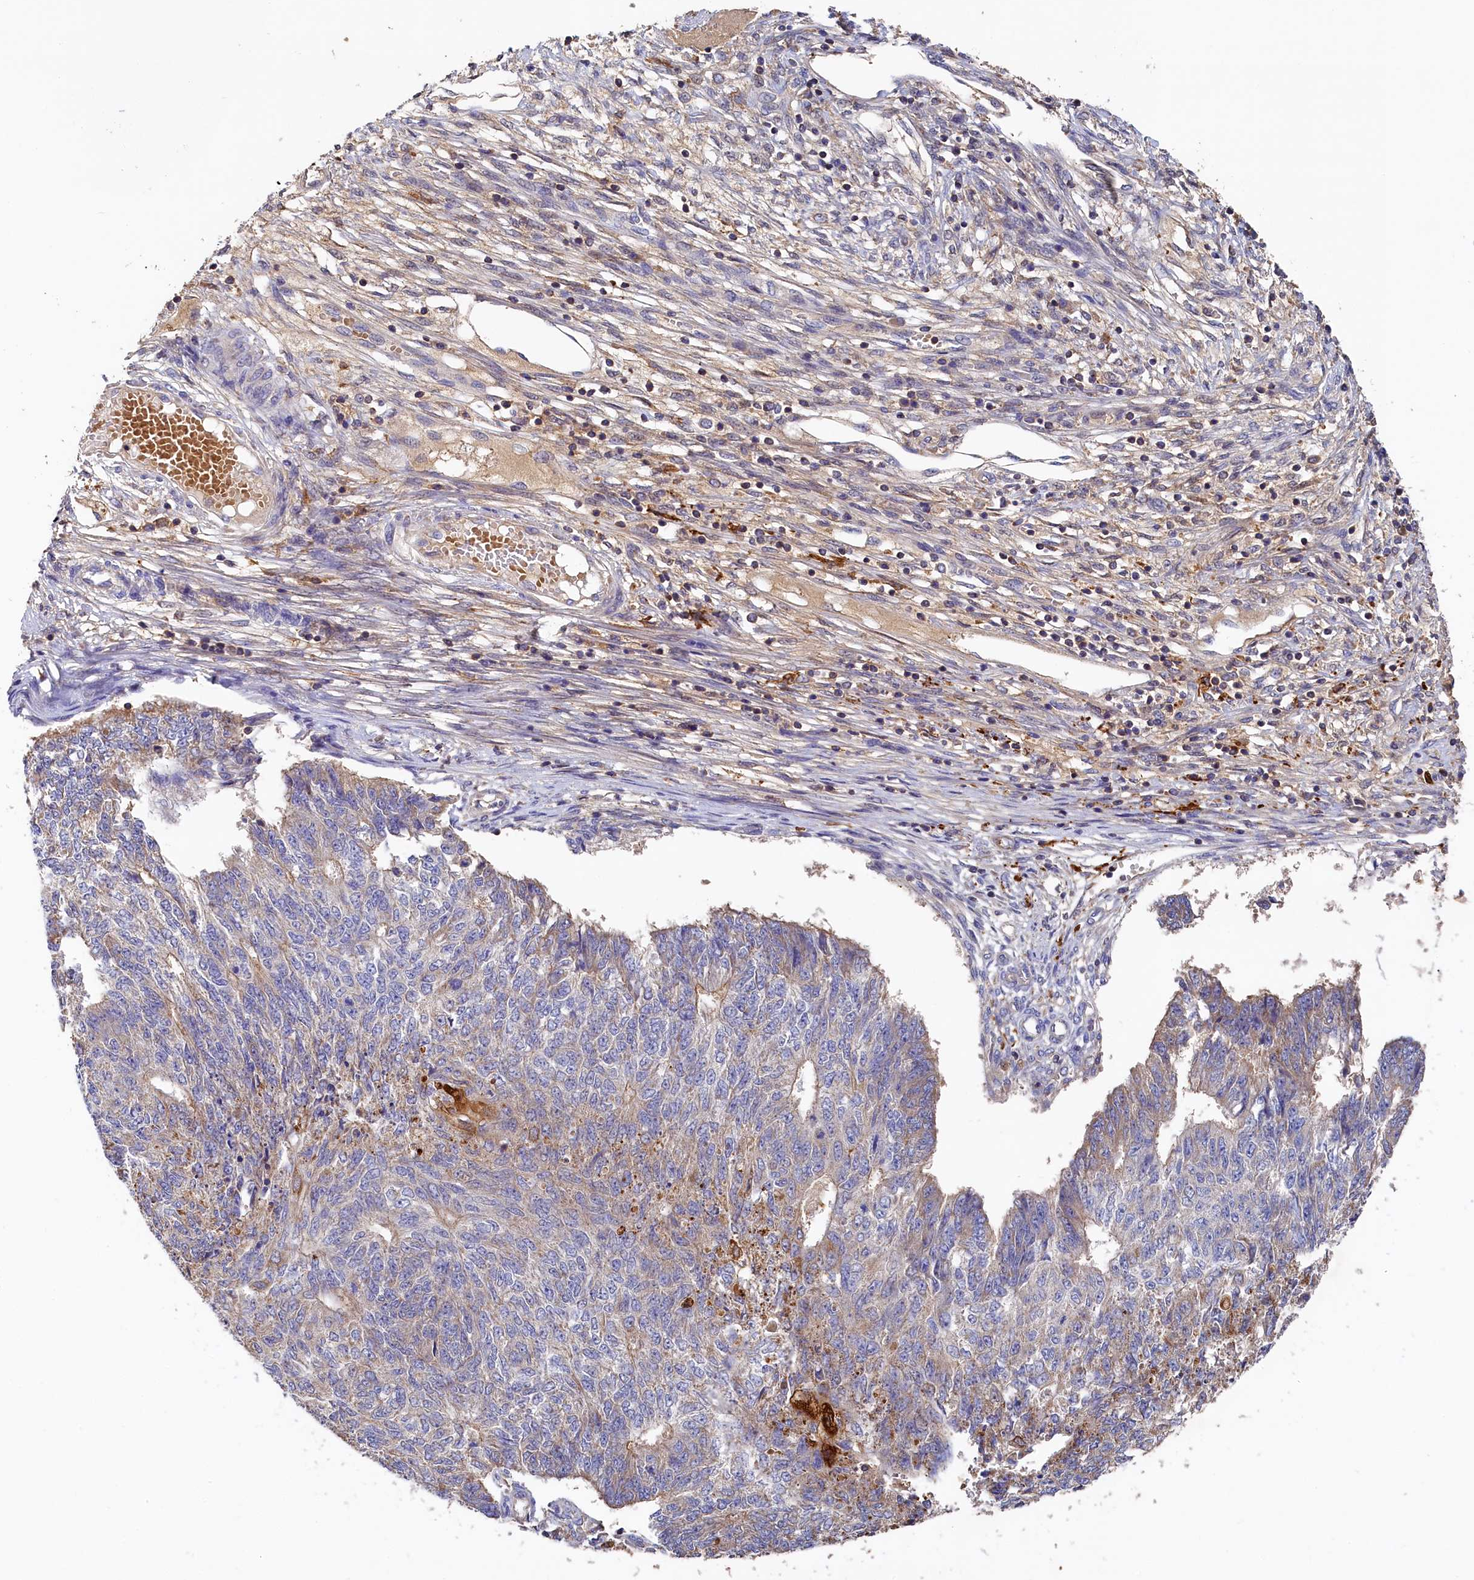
{"staining": {"intensity": "negative", "quantity": "none", "location": "none"}, "tissue": "endometrial cancer", "cell_type": "Tumor cells", "image_type": "cancer", "snomed": [{"axis": "morphology", "description": "Adenocarcinoma, NOS"}, {"axis": "topography", "description": "Endometrium"}], "caption": "Immunohistochemistry image of endometrial cancer (adenocarcinoma) stained for a protein (brown), which demonstrates no staining in tumor cells. (DAB IHC, high magnification).", "gene": "SEC31B", "patient": {"sex": "female", "age": 32}}